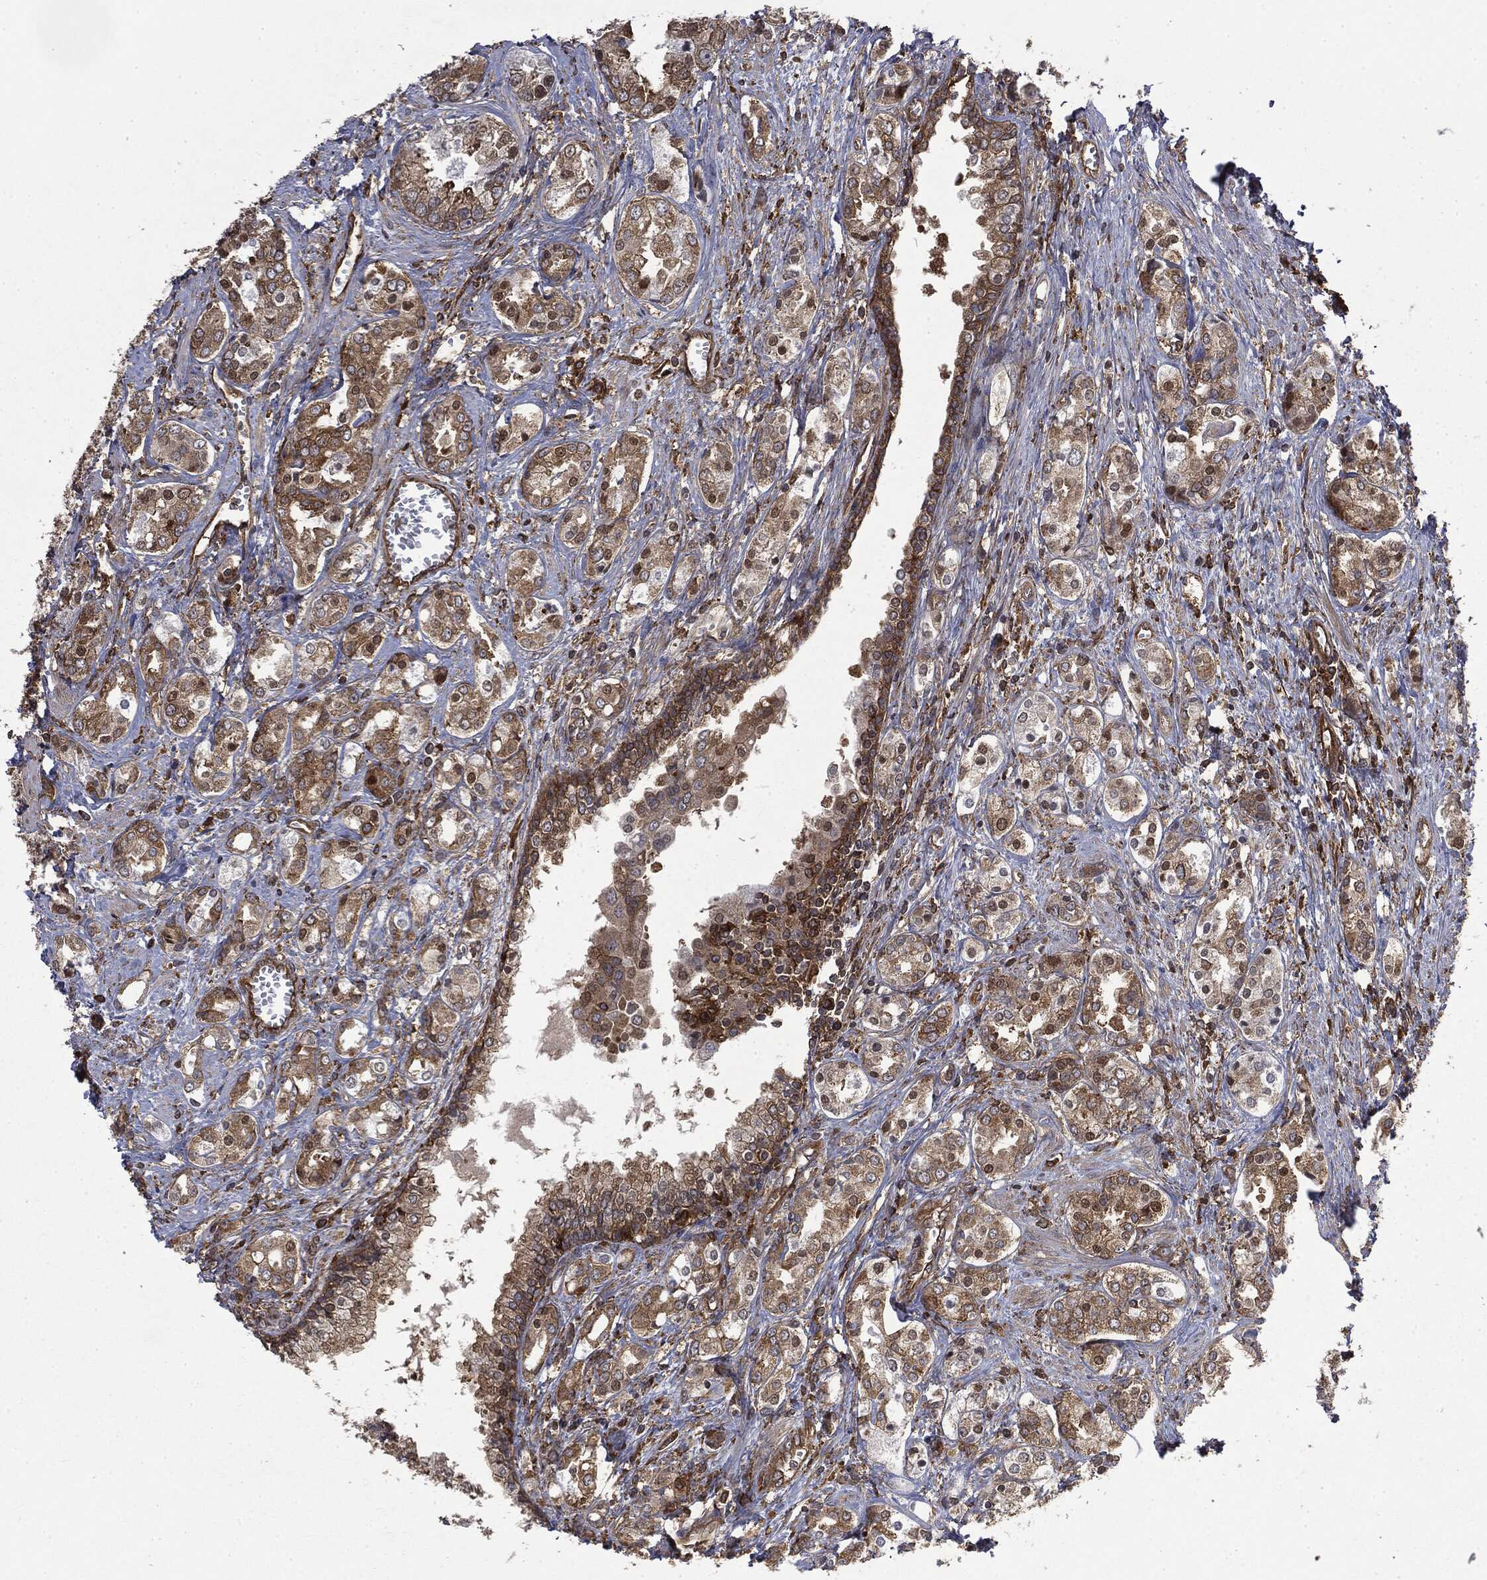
{"staining": {"intensity": "moderate", "quantity": ">75%", "location": "cytoplasmic/membranous"}, "tissue": "prostate cancer", "cell_type": "Tumor cells", "image_type": "cancer", "snomed": [{"axis": "morphology", "description": "Adenocarcinoma, NOS"}, {"axis": "topography", "description": "Prostate and seminal vesicle, NOS"}, {"axis": "topography", "description": "Prostate"}], "caption": "This is a micrograph of immunohistochemistry staining of prostate adenocarcinoma, which shows moderate positivity in the cytoplasmic/membranous of tumor cells.", "gene": "SNX5", "patient": {"sex": "male", "age": 62}}